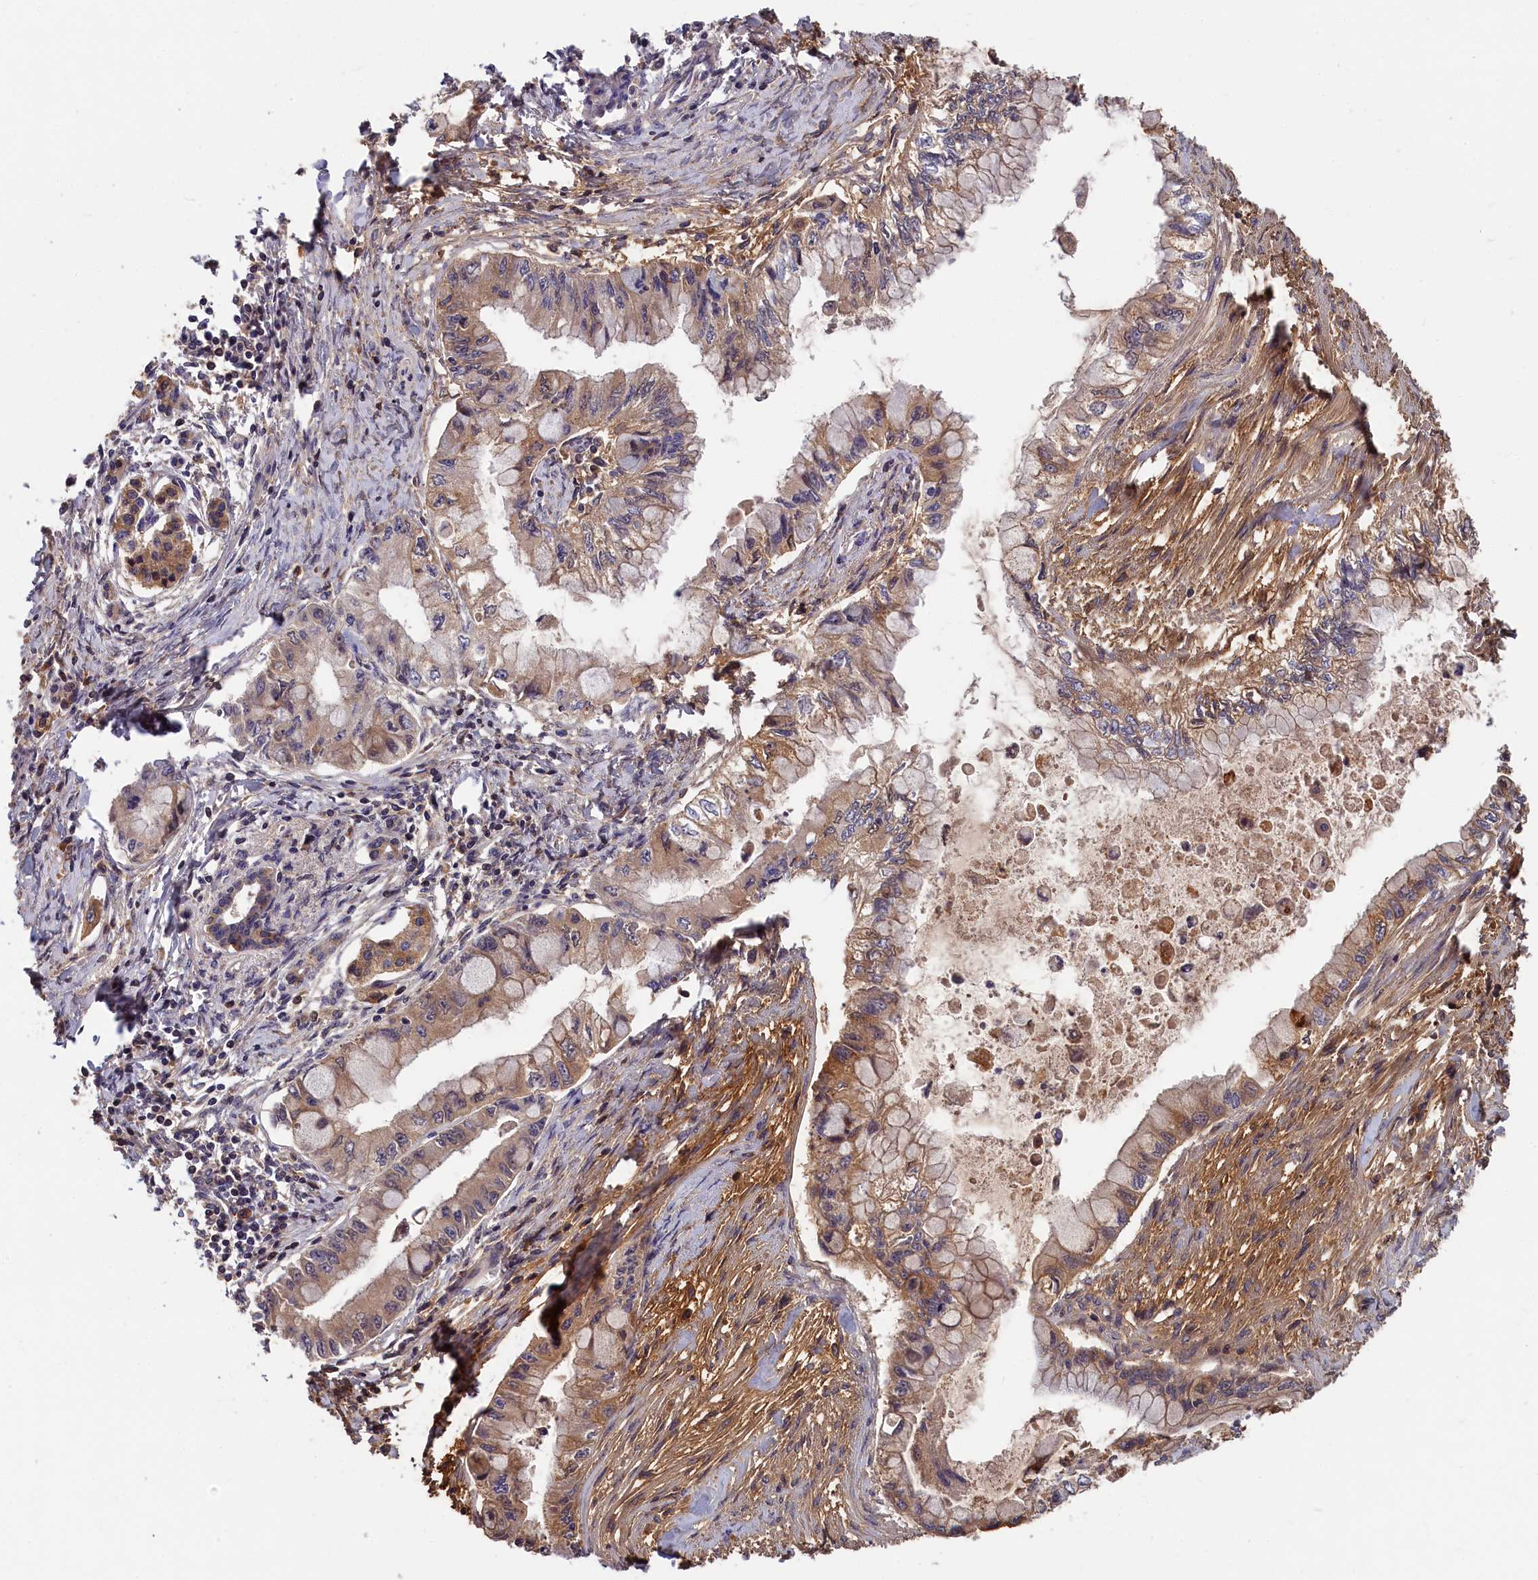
{"staining": {"intensity": "moderate", "quantity": ">75%", "location": "cytoplasmic/membranous"}, "tissue": "pancreatic cancer", "cell_type": "Tumor cells", "image_type": "cancer", "snomed": [{"axis": "morphology", "description": "Adenocarcinoma, NOS"}, {"axis": "topography", "description": "Pancreas"}], "caption": "Moderate cytoplasmic/membranous expression for a protein is present in approximately >75% of tumor cells of pancreatic cancer (adenocarcinoma) using immunohistochemistry.", "gene": "ITIH1", "patient": {"sex": "male", "age": 48}}